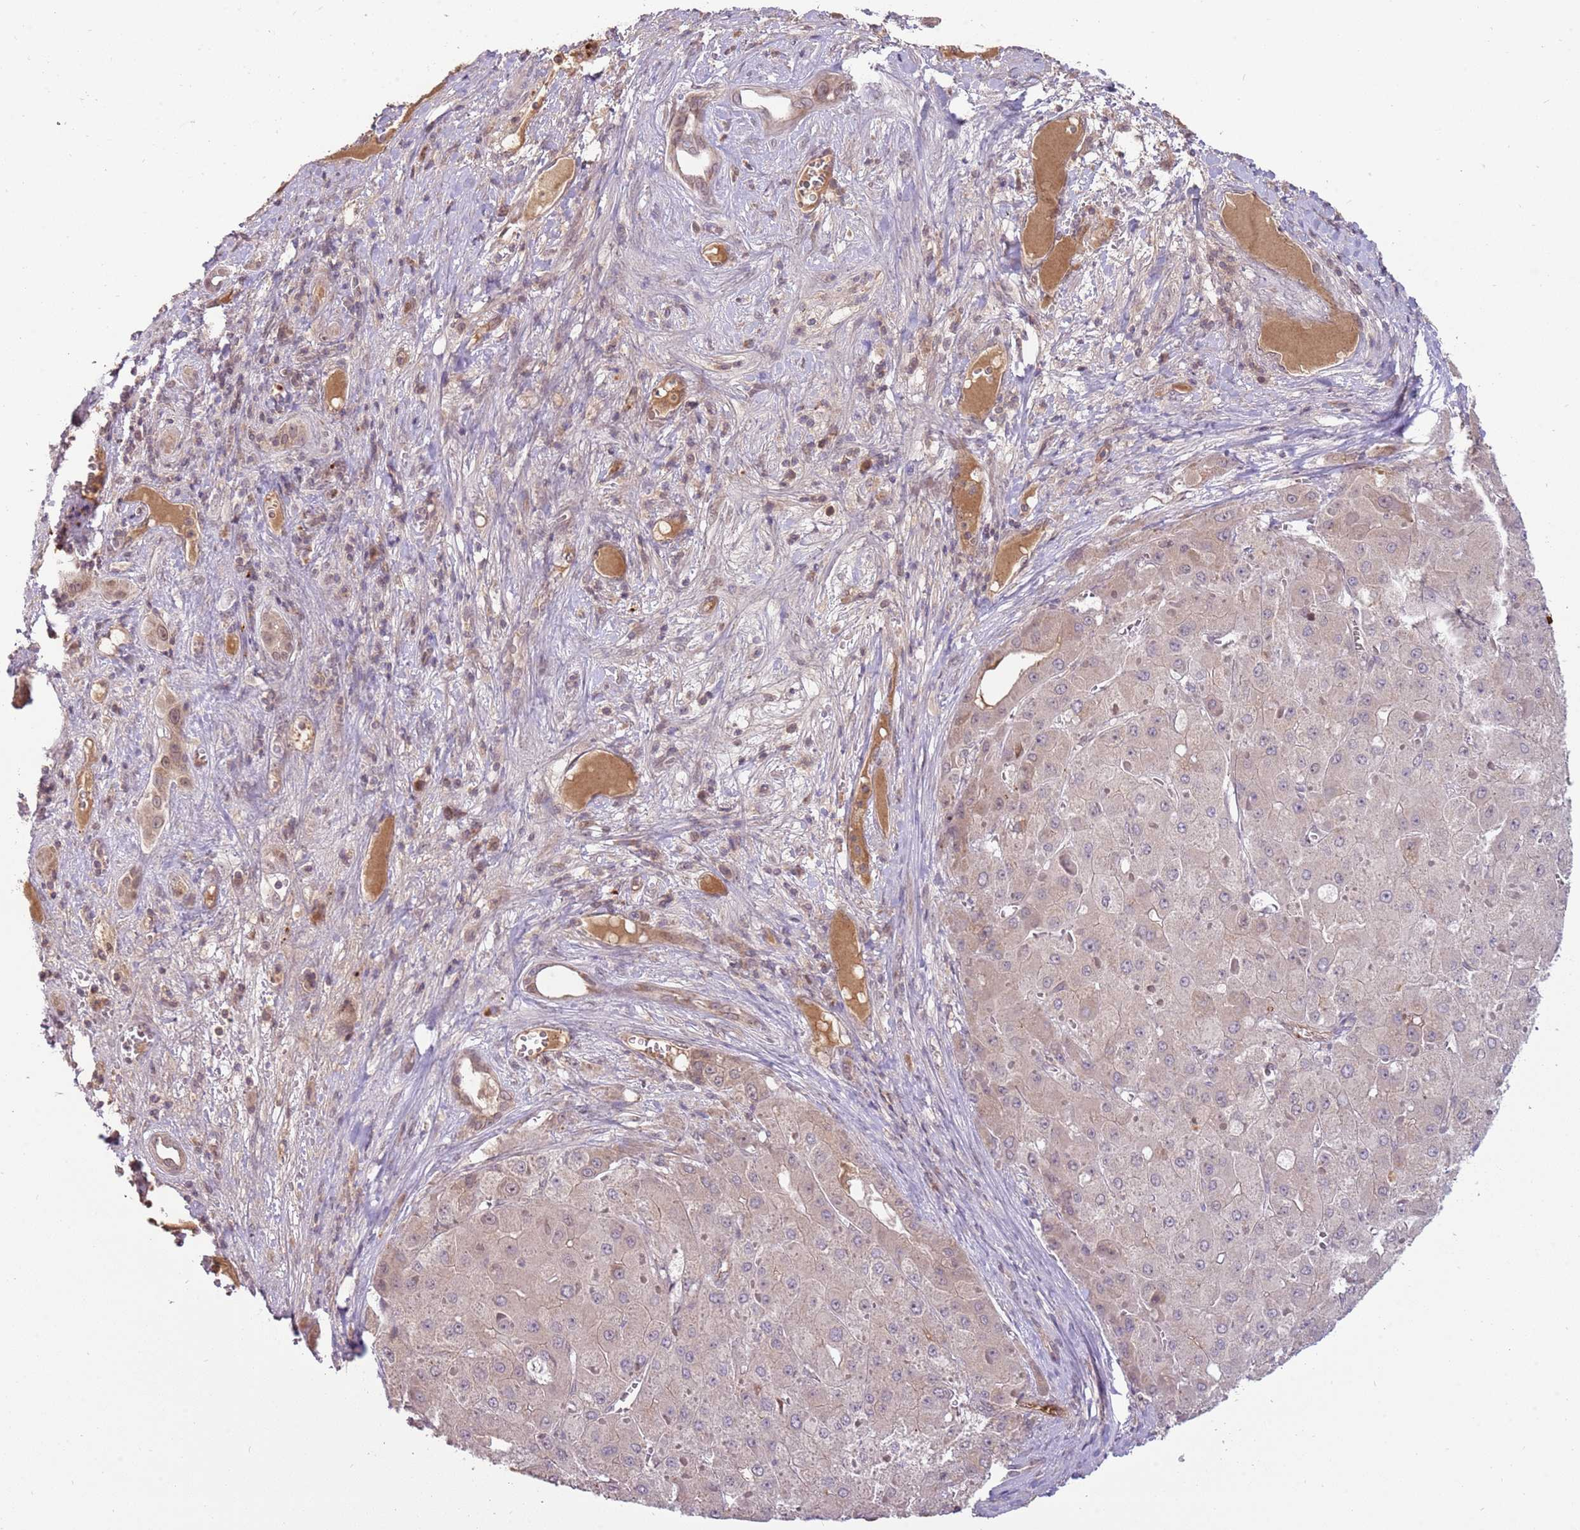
{"staining": {"intensity": "weak", "quantity": "<25%", "location": "cytoplasmic/membranous"}, "tissue": "liver cancer", "cell_type": "Tumor cells", "image_type": "cancer", "snomed": [{"axis": "morphology", "description": "Carcinoma, Hepatocellular, NOS"}, {"axis": "topography", "description": "Liver"}], "caption": "IHC histopathology image of human hepatocellular carcinoma (liver) stained for a protein (brown), which demonstrates no positivity in tumor cells. (DAB (3,3'-diaminobenzidine) immunohistochemistry visualized using brightfield microscopy, high magnification).", "gene": "NBPF6", "patient": {"sex": "female", "age": 73}}